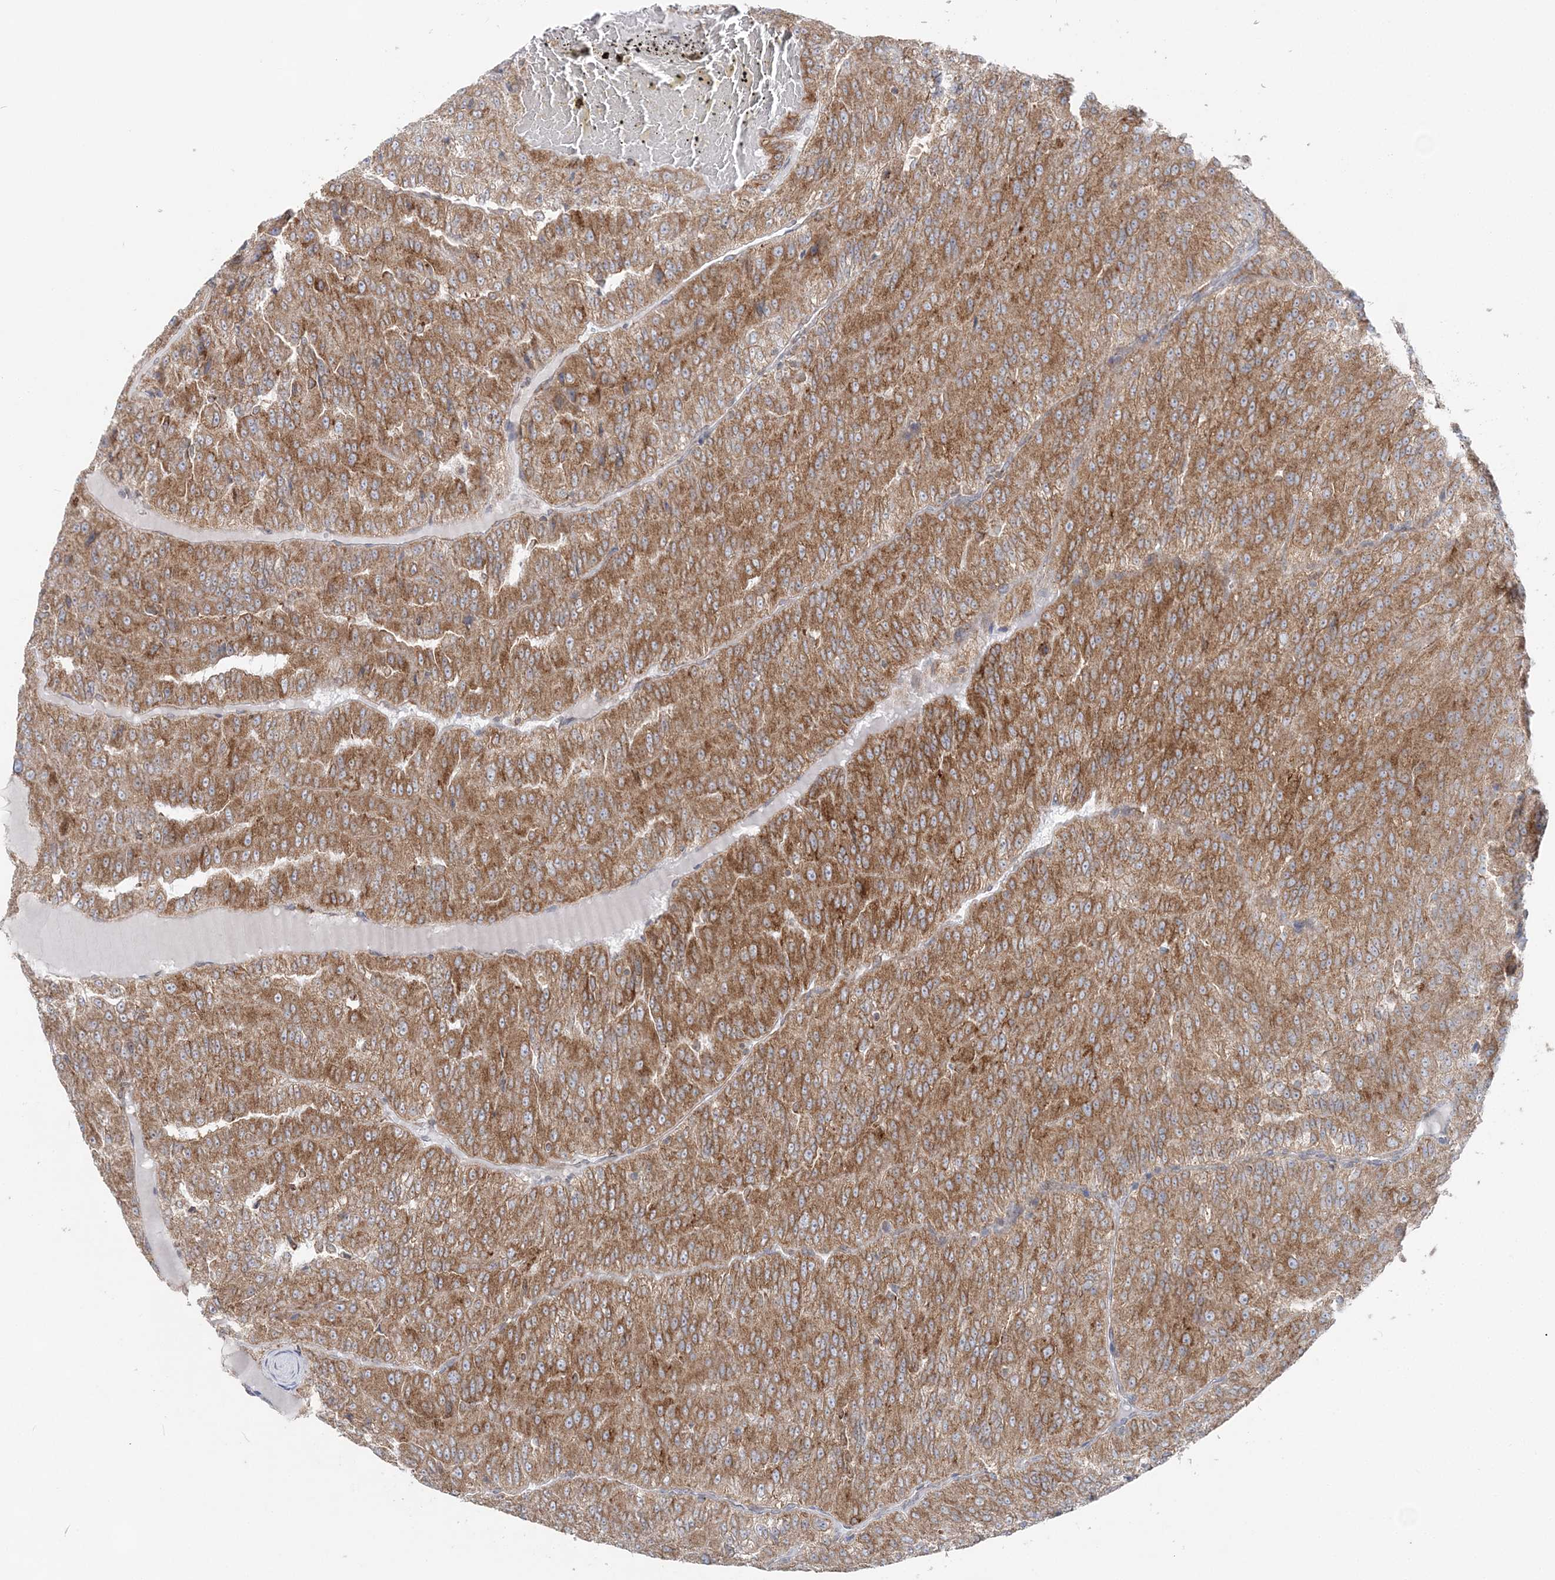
{"staining": {"intensity": "moderate", "quantity": ">75%", "location": "cytoplasmic/membranous"}, "tissue": "renal cancer", "cell_type": "Tumor cells", "image_type": "cancer", "snomed": [{"axis": "morphology", "description": "Adenocarcinoma, NOS"}, {"axis": "topography", "description": "Kidney"}], "caption": "Protein analysis of renal adenocarcinoma tissue displays moderate cytoplasmic/membranous positivity in approximately >75% of tumor cells.", "gene": "TMED10", "patient": {"sex": "female", "age": 63}}